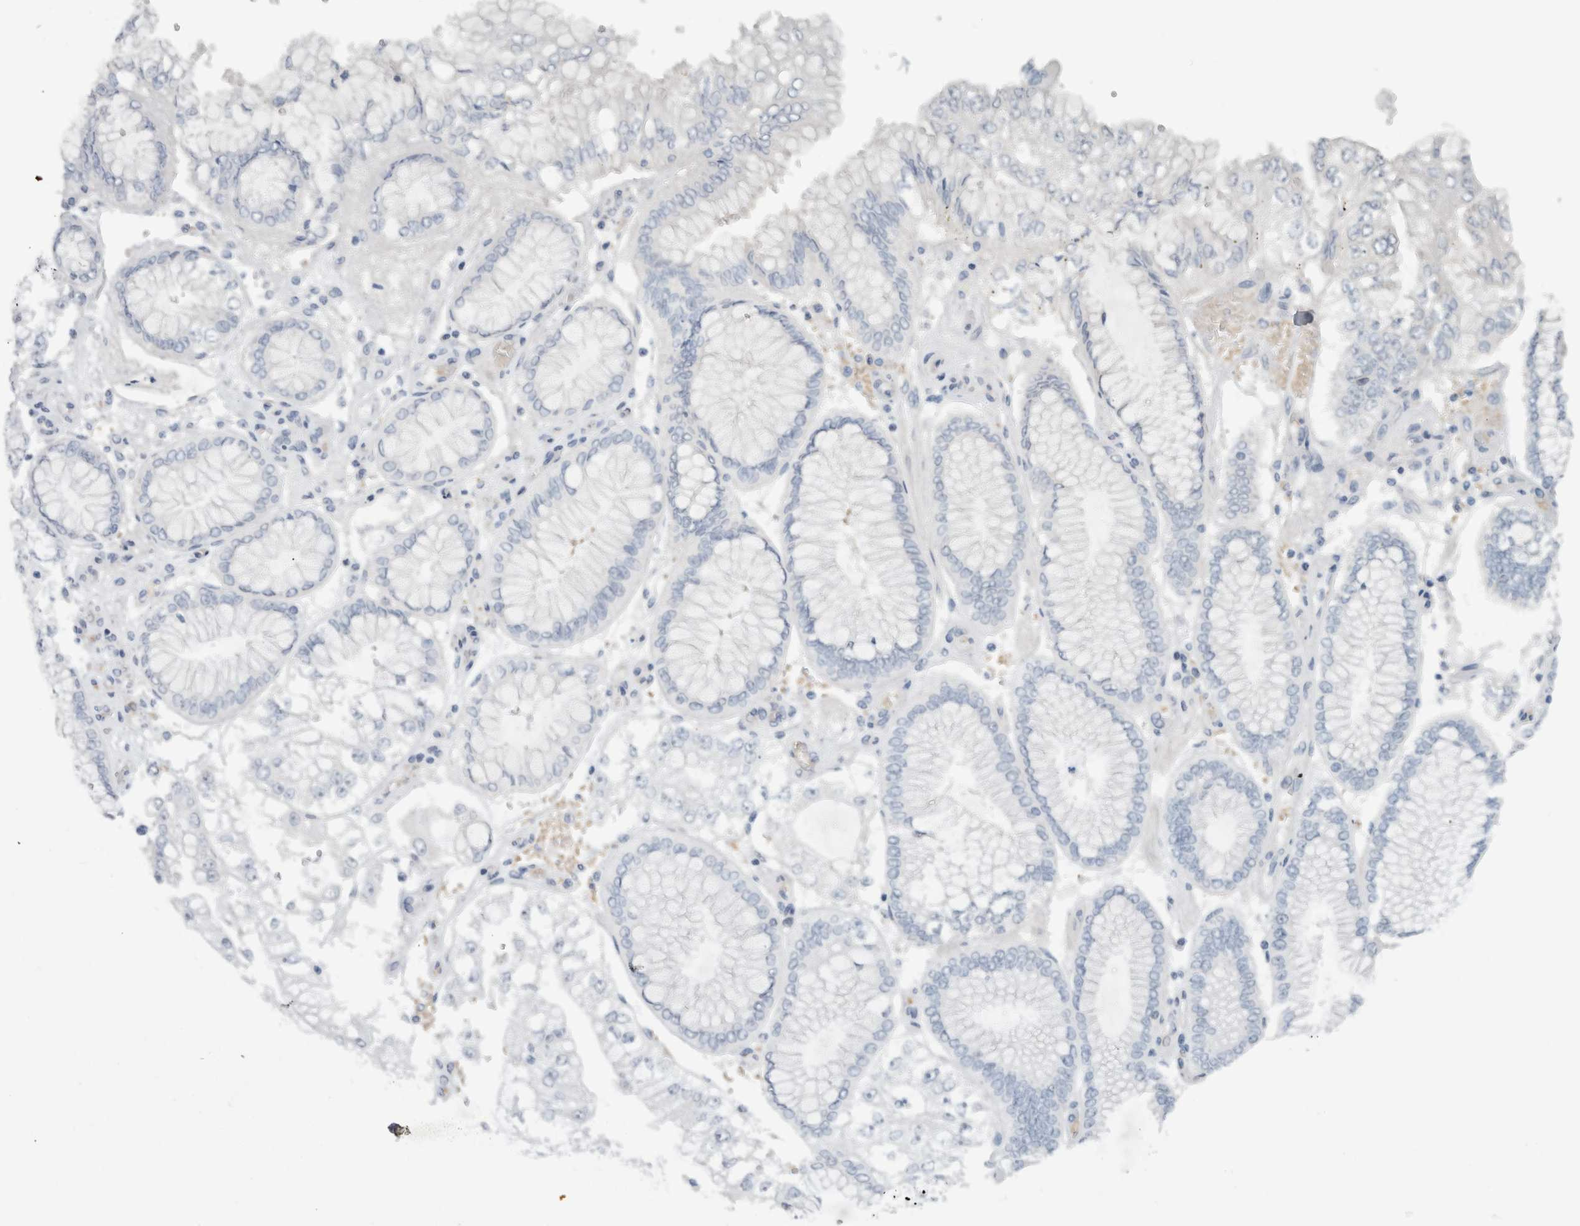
{"staining": {"intensity": "negative", "quantity": "none", "location": "none"}, "tissue": "stomach cancer", "cell_type": "Tumor cells", "image_type": "cancer", "snomed": [{"axis": "morphology", "description": "Adenocarcinoma, NOS"}, {"axis": "topography", "description": "Stomach"}], "caption": "There is no significant staining in tumor cells of stomach cancer (adenocarcinoma). (DAB immunohistochemistry with hematoxylin counter stain).", "gene": "FMR1NB", "patient": {"sex": "male", "age": 76}}